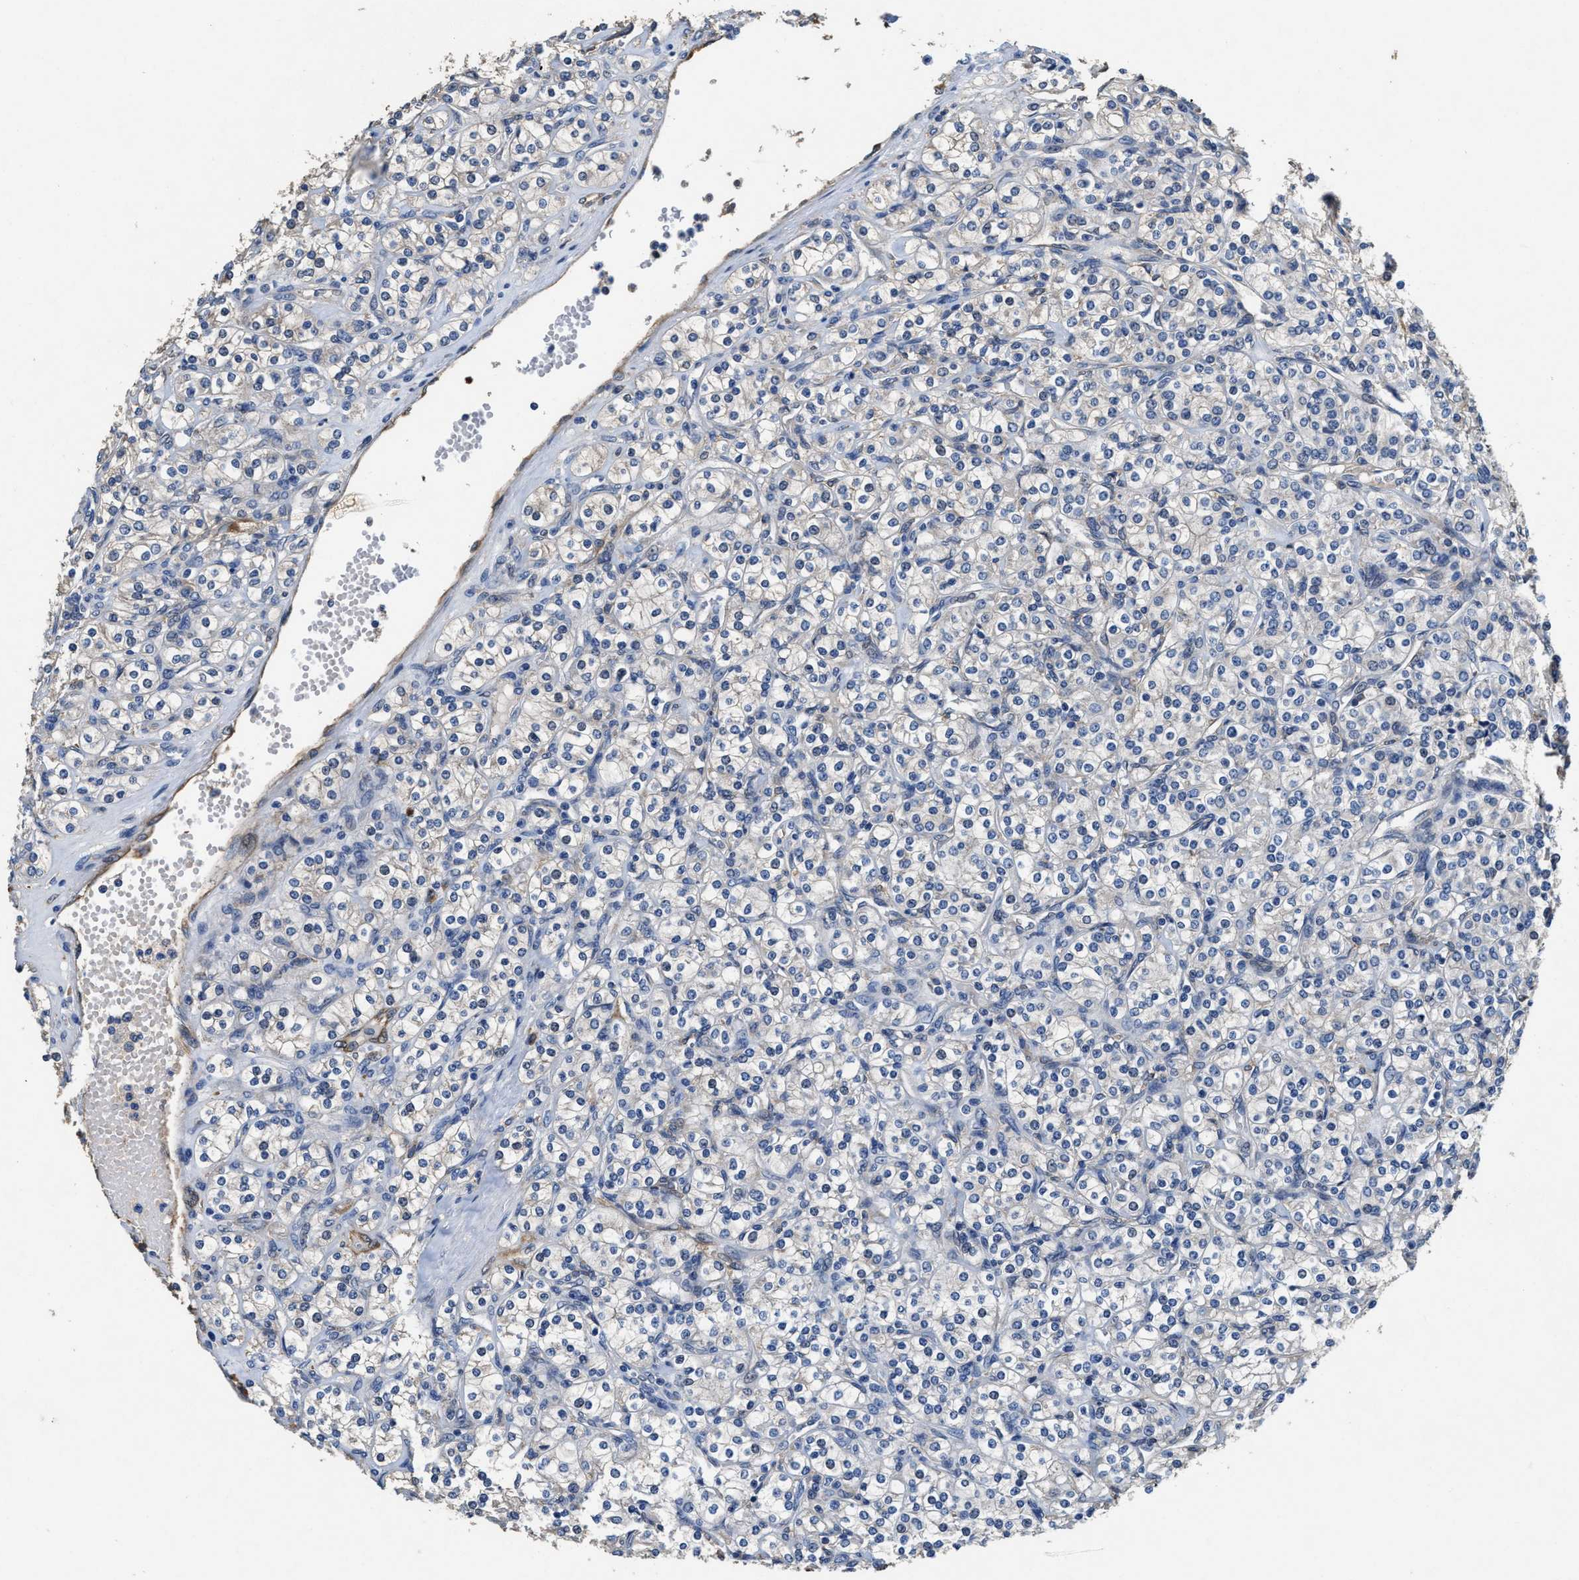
{"staining": {"intensity": "negative", "quantity": "none", "location": "none"}, "tissue": "renal cancer", "cell_type": "Tumor cells", "image_type": "cancer", "snomed": [{"axis": "morphology", "description": "Adenocarcinoma, NOS"}, {"axis": "topography", "description": "Kidney"}], "caption": "Immunohistochemistry histopathology image of neoplastic tissue: human adenocarcinoma (renal) stained with DAB (3,3'-diaminobenzidine) reveals no significant protein positivity in tumor cells. (Brightfield microscopy of DAB (3,3'-diaminobenzidine) IHC at high magnification).", "gene": "PEG10", "patient": {"sex": "male", "age": 77}}